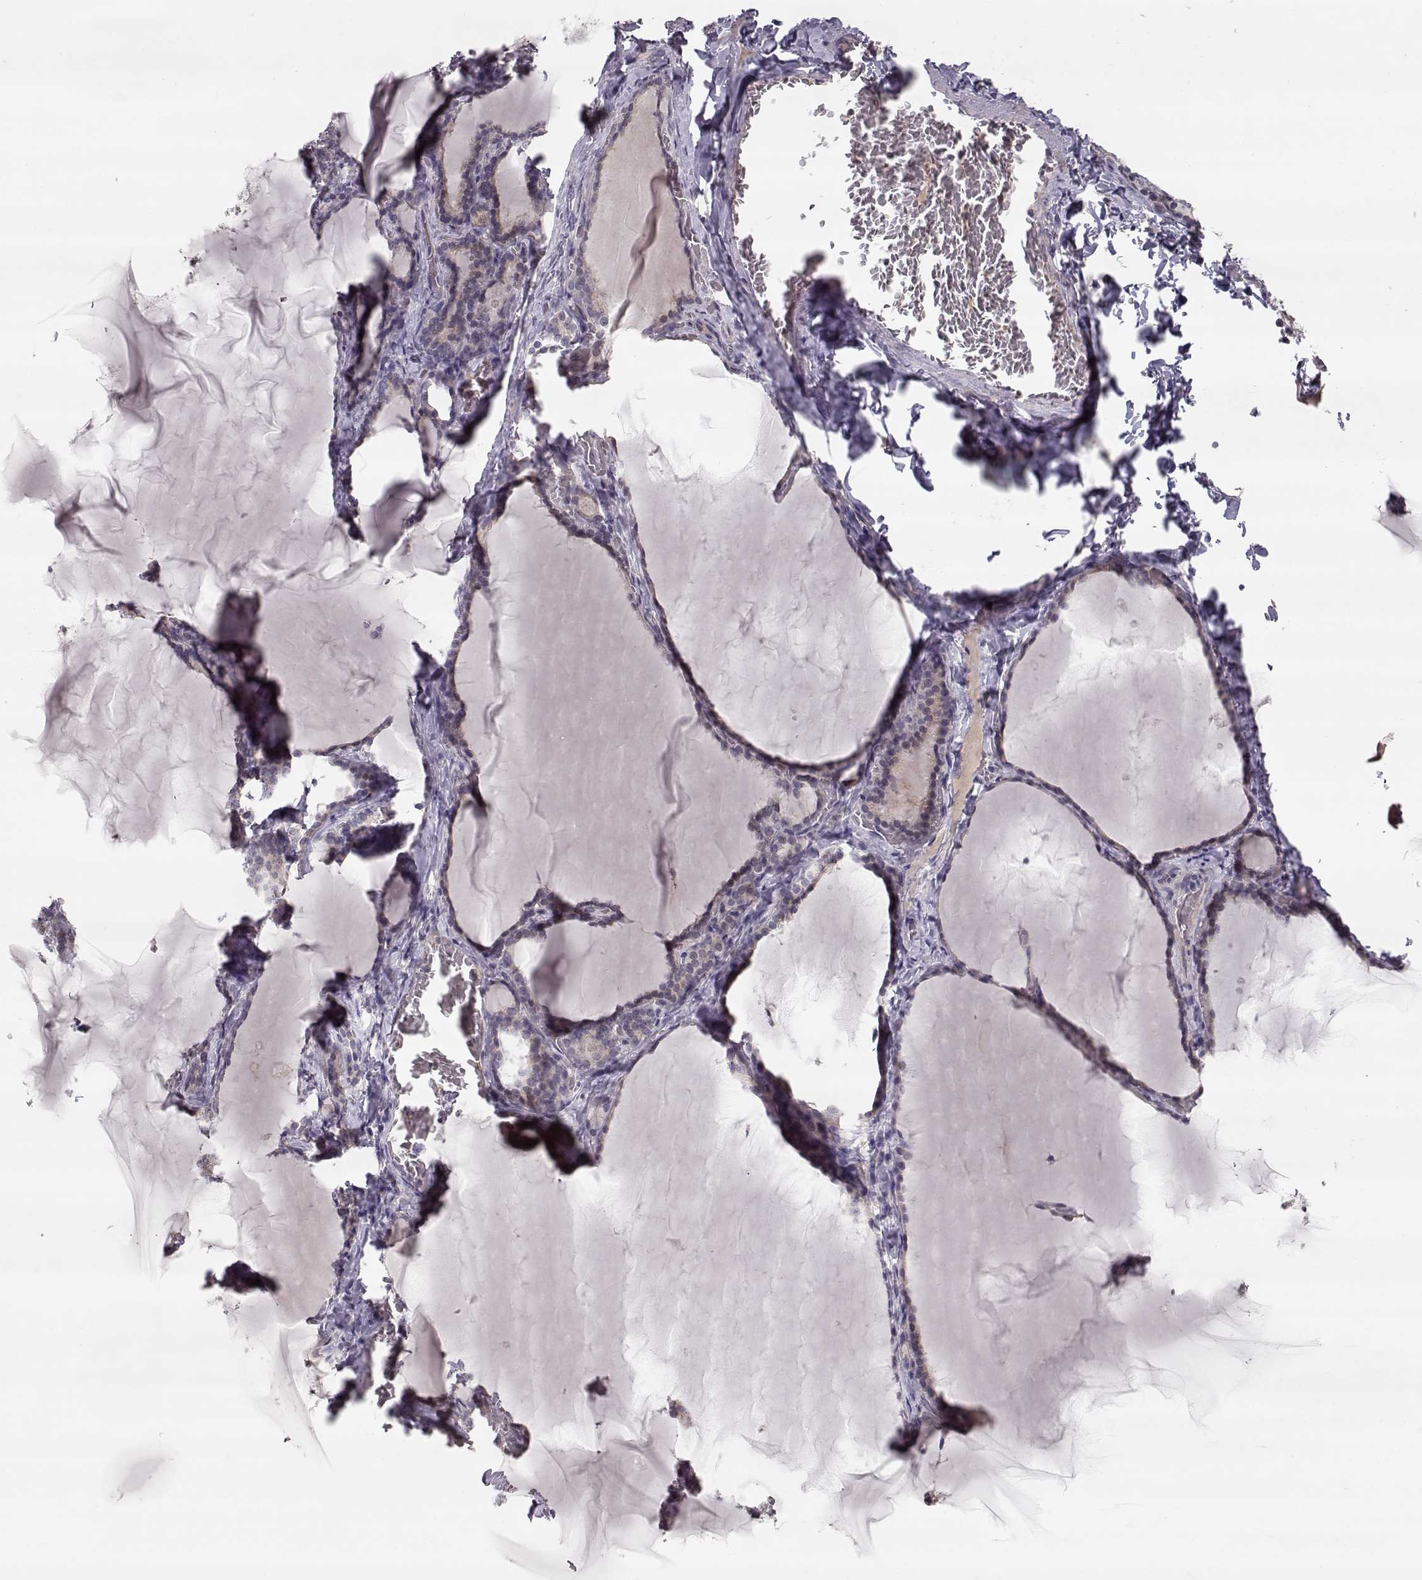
{"staining": {"intensity": "negative", "quantity": "none", "location": "none"}, "tissue": "thyroid gland", "cell_type": "Glandular cells", "image_type": "normal", "snomed": [{"axis": "morphology", "description": "Normal tissue, NOS"}, {"axis": "morphology", "description": "Hyperplasia, NOS"}, {"axis": "topography", "description": "Thyroid gland"}], "caption": "Immunohistochemistry of unremarkable human thyroid gland shows no staining in glandular cells. (DAB immunohistochemistry (IHC), high magnification).", "gene": "PNMT", "patient": {"sex": "female", "age": 27}}